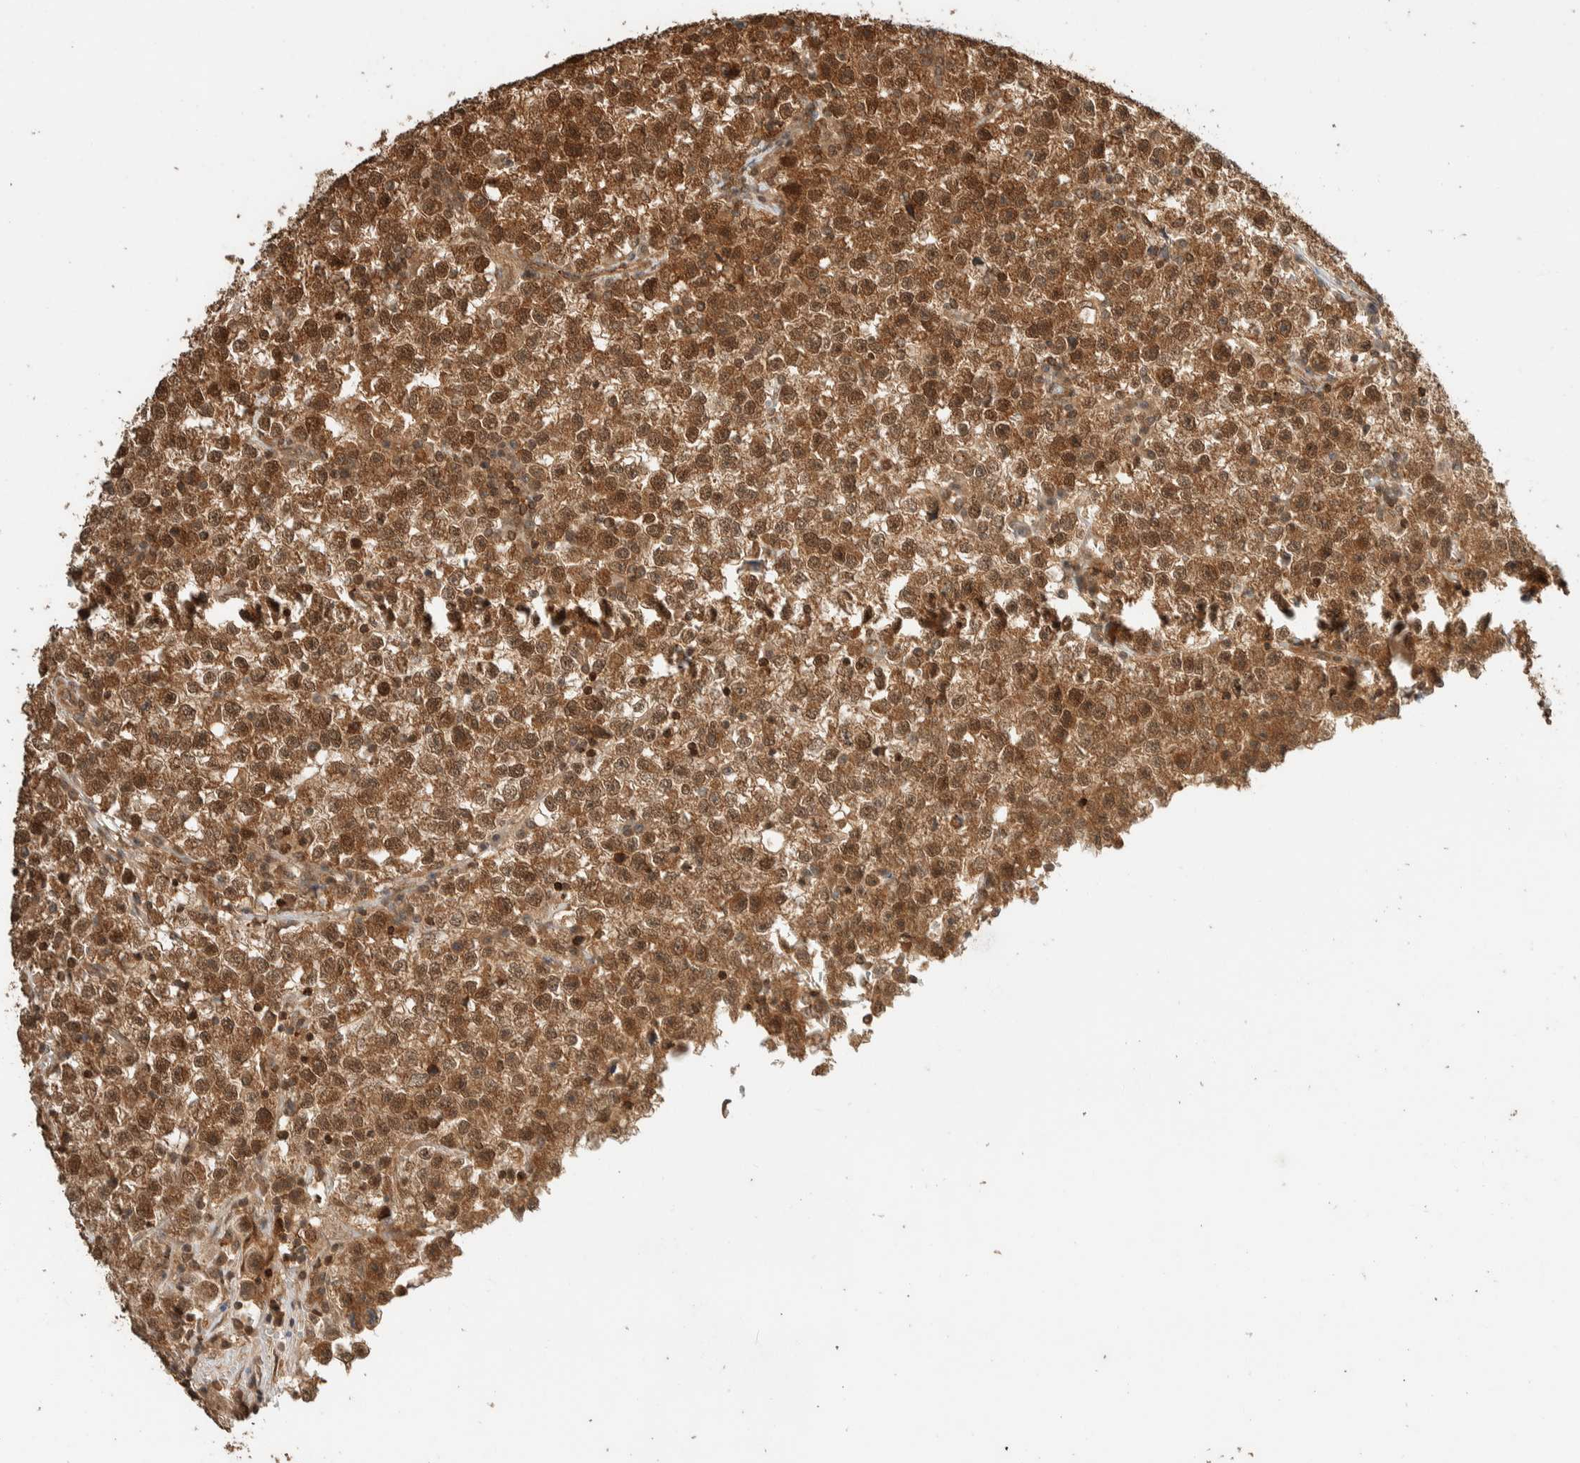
{"staining": {"intensity": "moderate", "quantity": ">75%", "location": "cytoplasmic/membranous,nuclear"}, "tissue": "testis cancer", "cell_type": "Tumor cells", "image_type": "cancer", "snomed": [{"axis": "morphology", "description": "Seminoma, NOS"}, {"axis": "topography", "description": "Testis"}], "caption": "An IHC micrograph of tumor tissue is shown. Protein staining in brown labels moderate cytoplasmic/membranous and nuclear positivity in testis cancer within tumor cells.", "gene": "ZBTB2", "patient": {"sex": "male", "age": 22}}